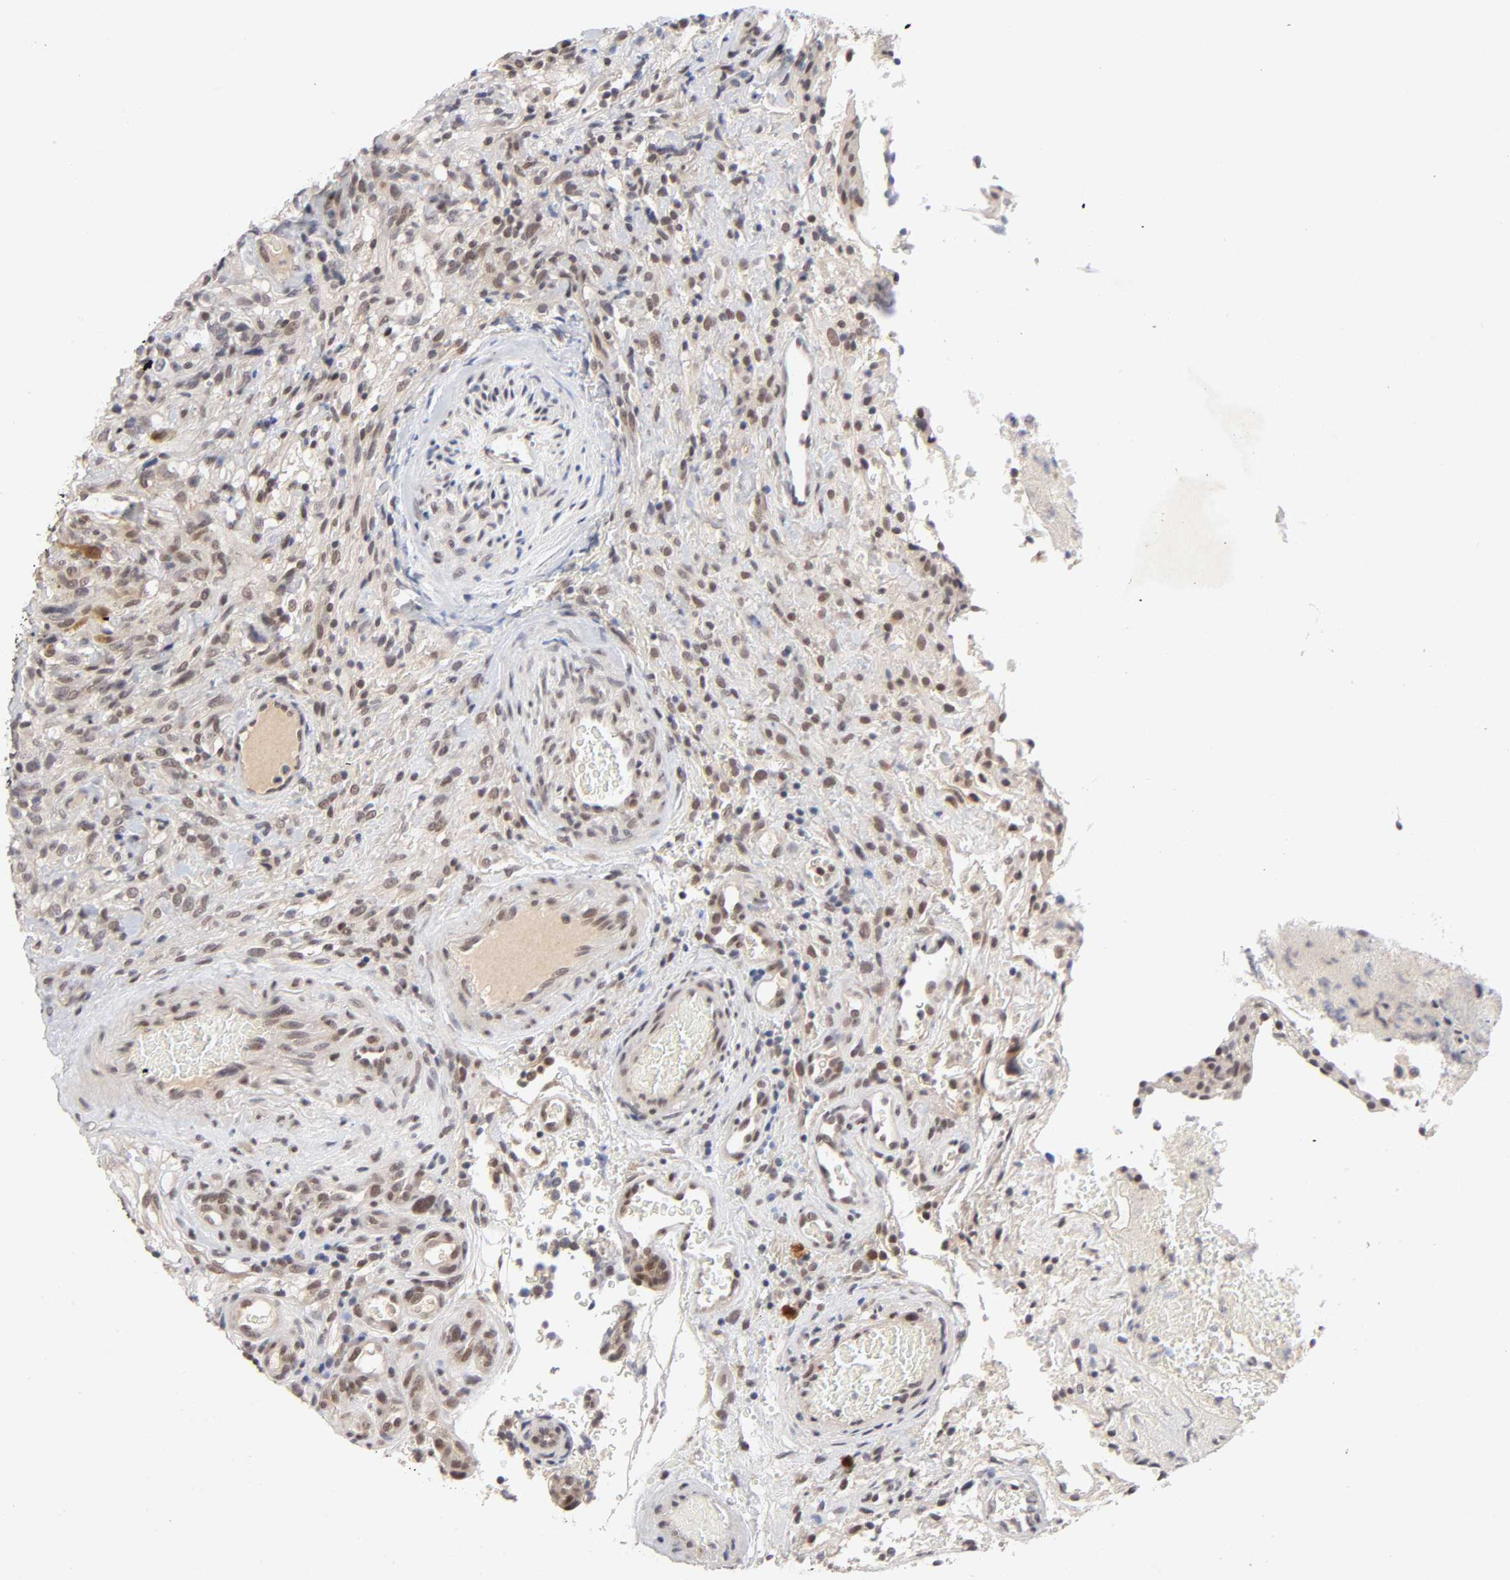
{"staining": {"intensity": "moderate", "quantity": "25%-75%", "location": "cytoplasmic/membranous,nuclear"}, "tissue": "glioma", "cell_type": "Tumor cells", "image_type": "cancer", "snomed": [{"axis": "morphology", "description": "Normal tissue, NOS"}, {"axis": "morphology", "description": "Glioma, malignant, High grade"}, {"axis": "topography", "description": "Cerebral cortex"}], "caption": "Approximately 25%-75% of tumor cells in human glioma reveal moderate cytoplasmic/membranous and nuclear protein expression as visualized by brown immunohistochemical staining.", "gene": "EP300", "patient": {"sex": "male", "age": 75}}